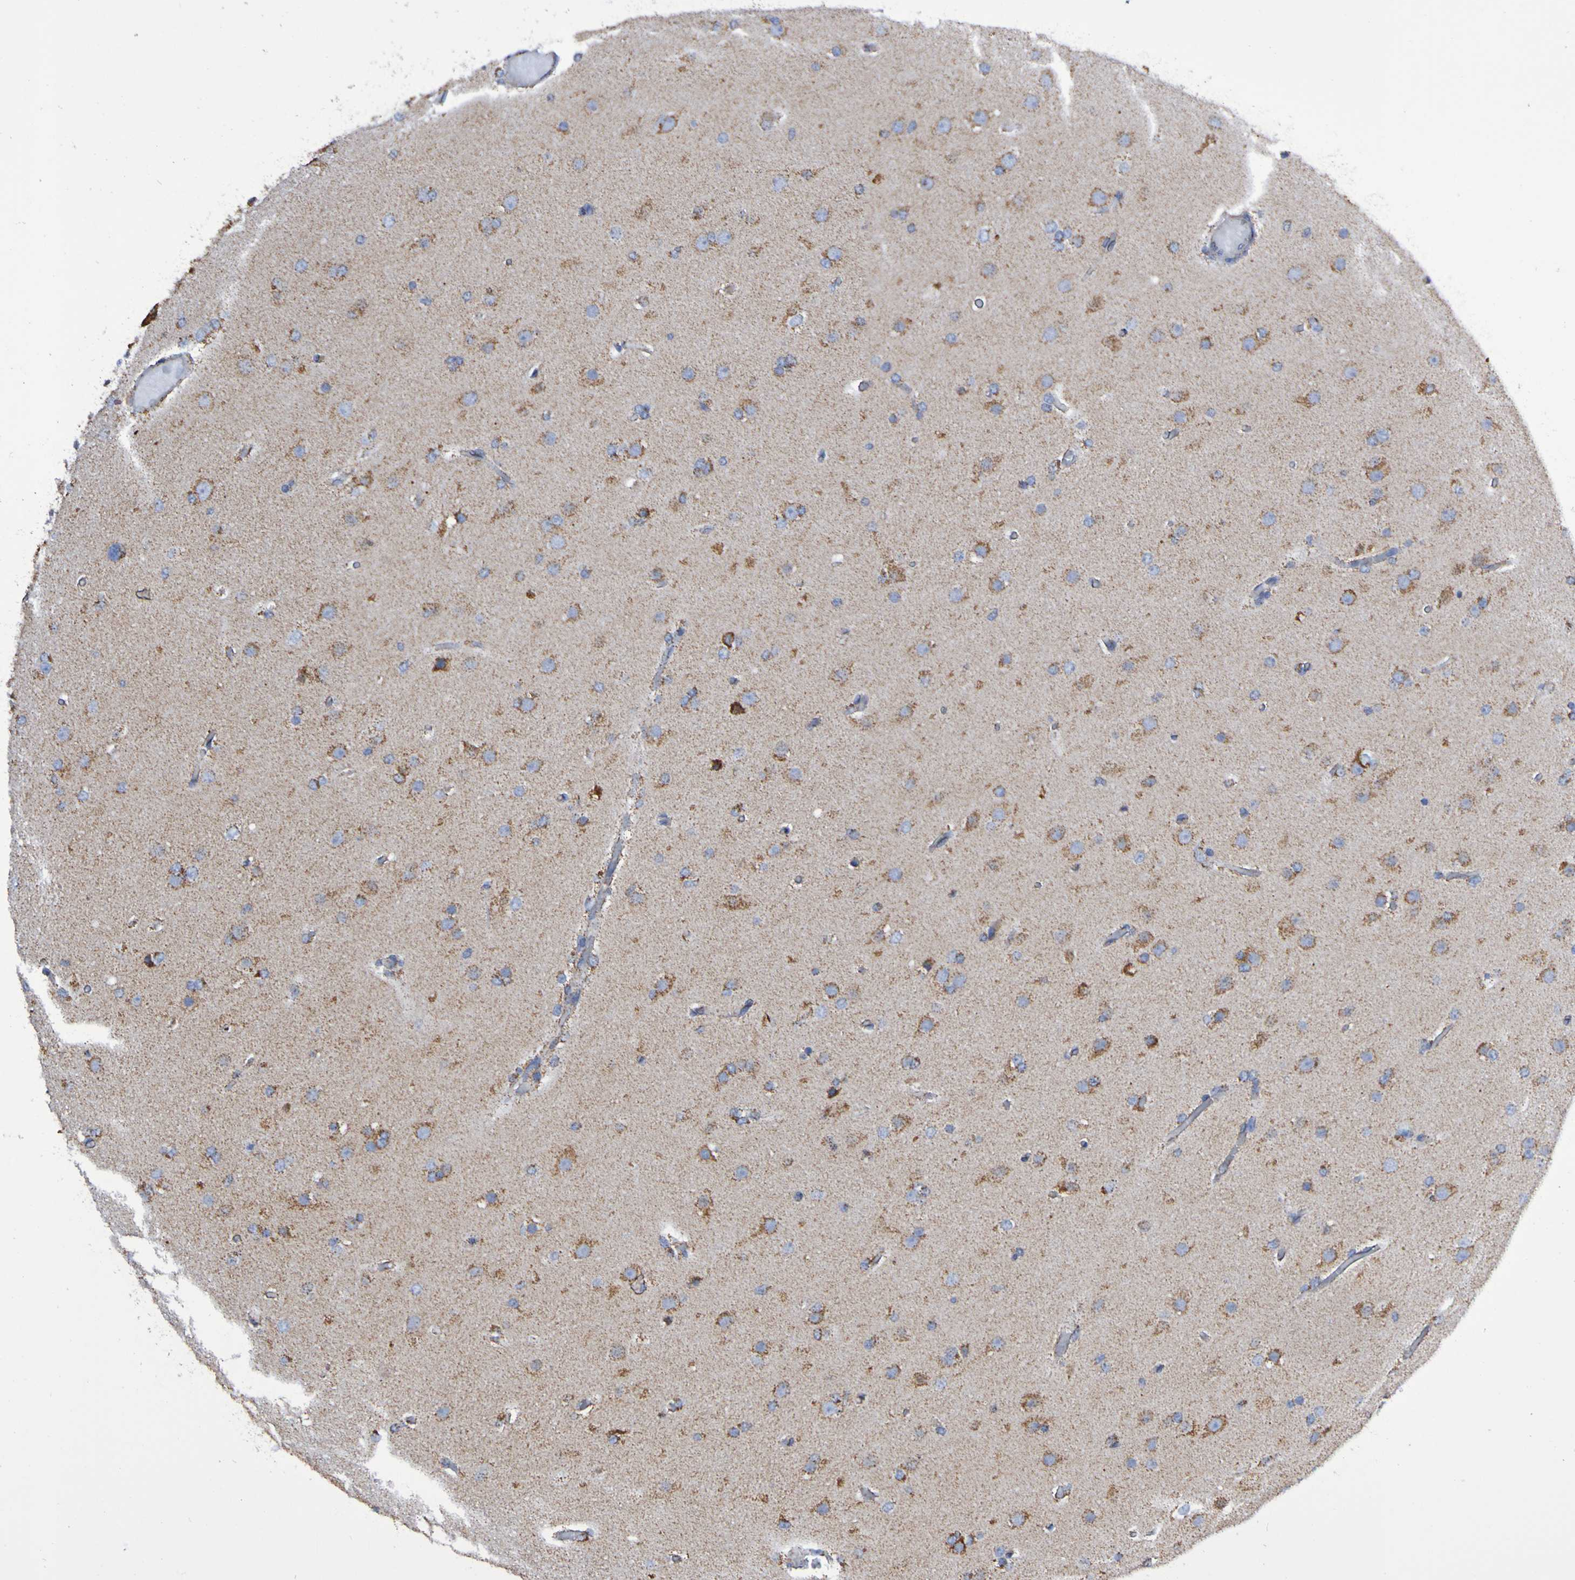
{"staining": {"intensity": "moderate", "quantity": ">75%", "location": "cytoplasmic/membranous"}, "tissue": "glioma", "cell_type": "Tumor cells", "image_type": "cancer", "snomed": [{"axis": "morphology", "description": "Glioma, malignant, High grade"}, {"axis": "topography", "description": "Cerebral cortex"}], "caption": "Malignant high-grade glioma tissue reveals moderate cytoplasmic/membranous staining in approximately >75% of tumor cells", "gene": "IL18R1", "patient": {"sex": "female", "age": 36}}